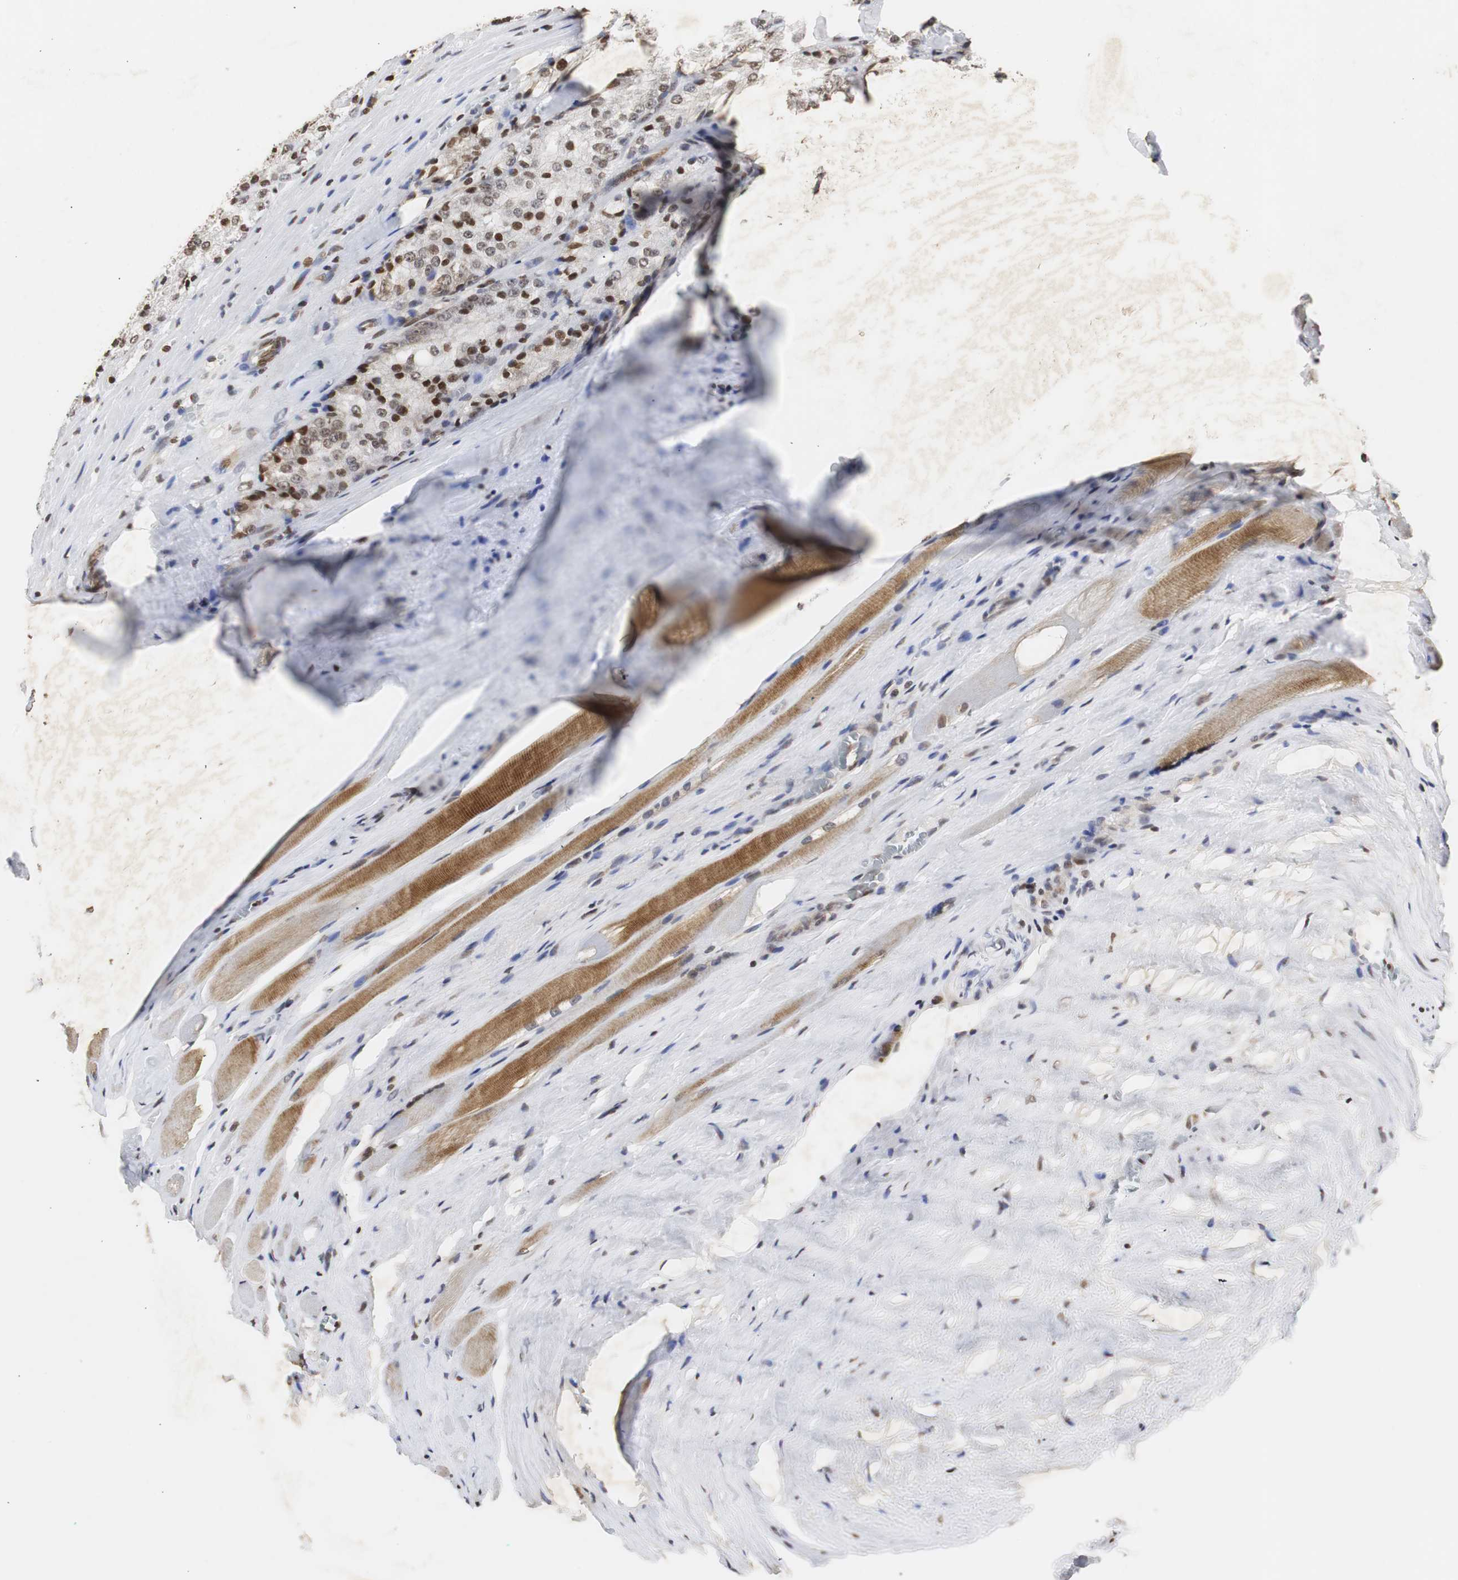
{"staining": {"intensity": "moderate", "quantity": "25%-75%", "location": "nuclear"}, "tissue": "prostate cancer", "cell_type": "Tumor cells", "image_type": "cancer", "snomed": [{"axis": "morphology", "description": "Adenocarcinoma, Low grade"}, {"axis": "topography", "description": "Prostate"}], "caption": "Prostate cancer (low-grade adenocarcinoma) stained for a protein (brown) shows moderate nuclear positive staining in approximately 25%-75% of tumor cells.", "gene": "ZFC3H1", "patient": {"sex": "male", "age": 64}}